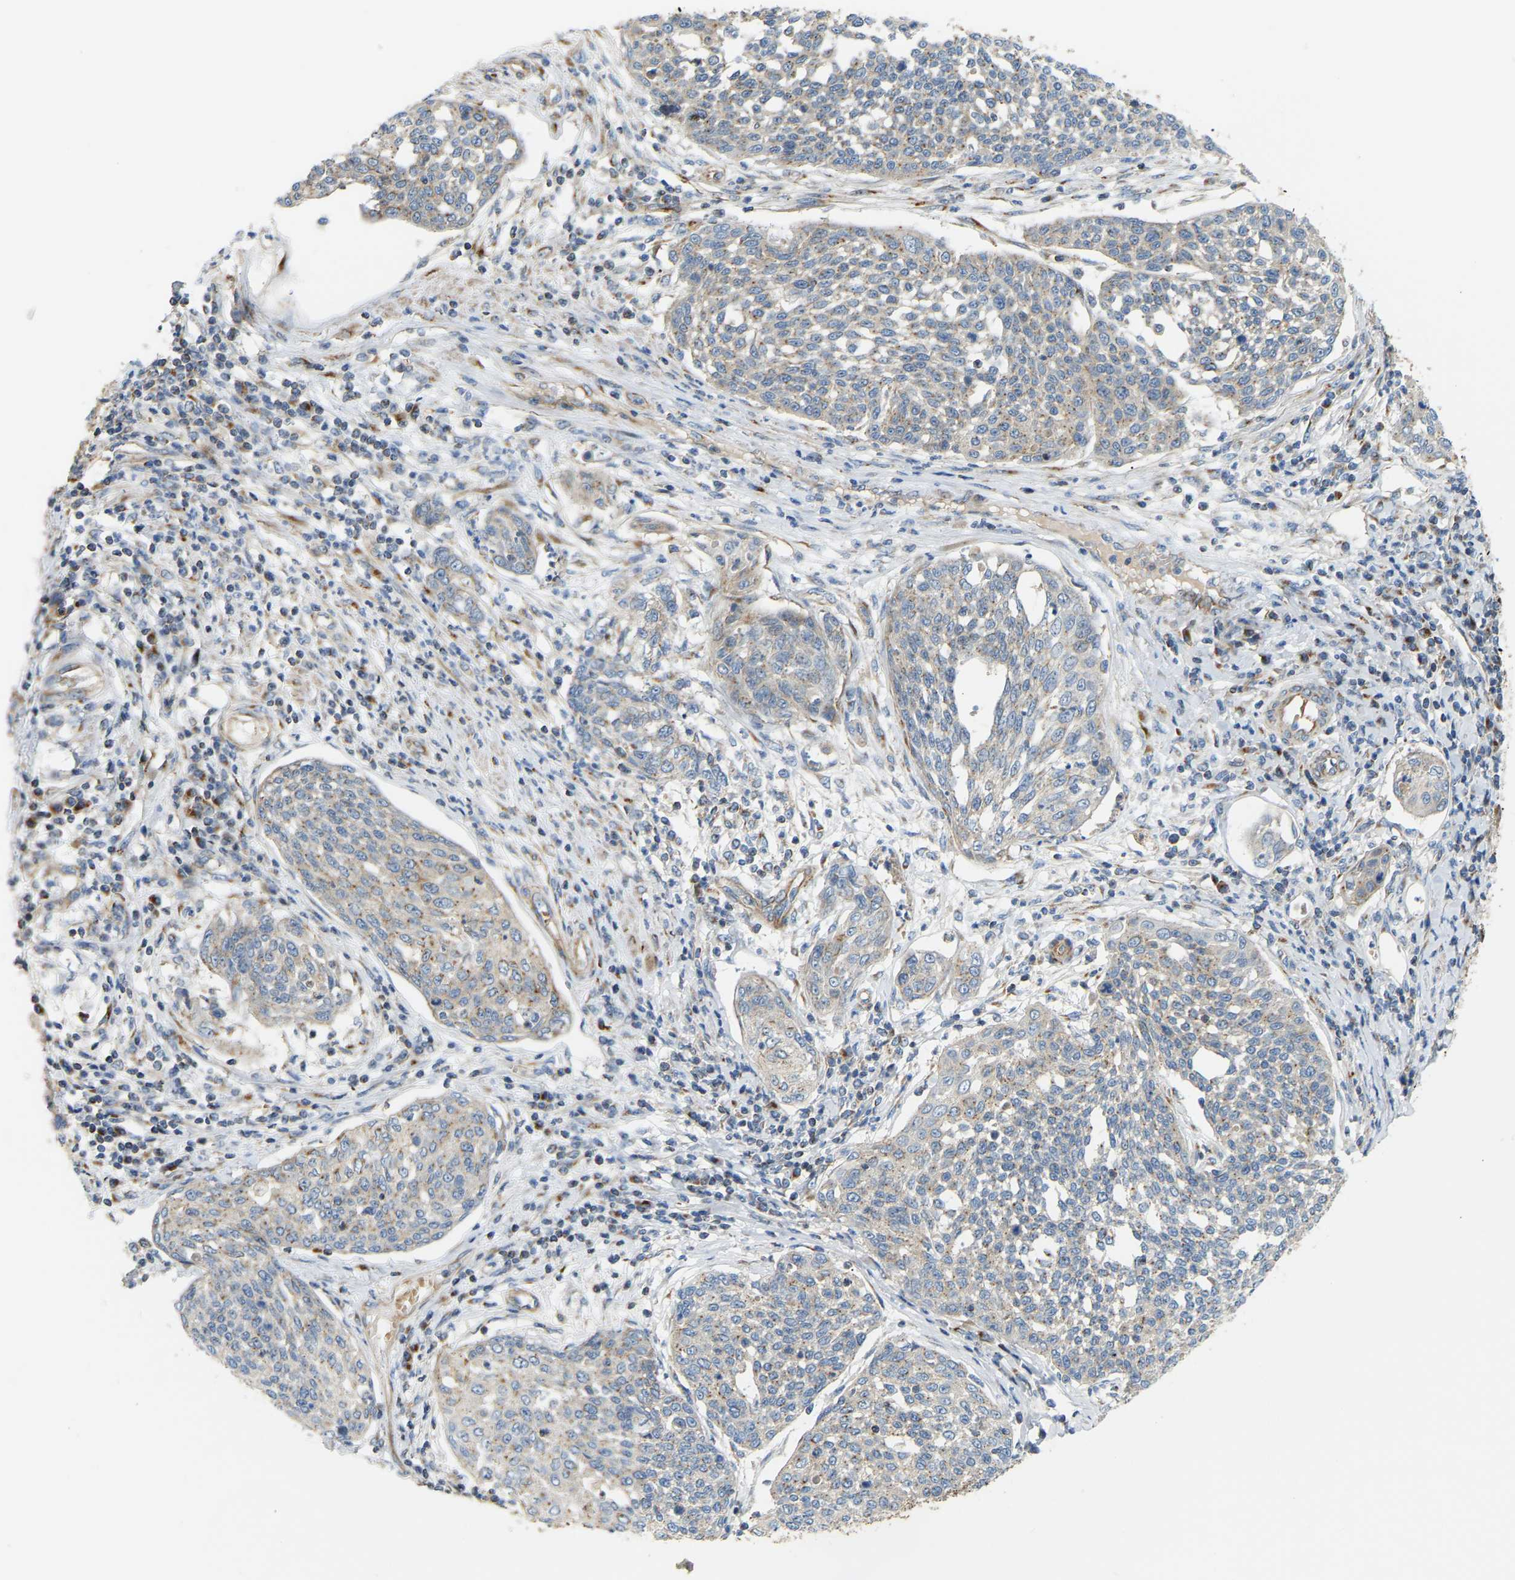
{"staining": {"intensity": "weak", "quantity": "25%-75%", "location": "cytoplasmic/membranous"}, "tissue": "cervical cancer", "cell_type": "Tumor cells", "image_type": "cancer", "snomed": [{"axis": "morphology", "description": "Squamous cell carcinoma, NOS"}, {"axis": "topography", "description": "Cervix"}], "caption": "Protein staining exhibits weak cytoplasmic/membranous staining in approximately 25%-75% of tumor cells in cervical cancer.", "gene": "YIPF2", "patient": {"sex": "female", "age": 34}}